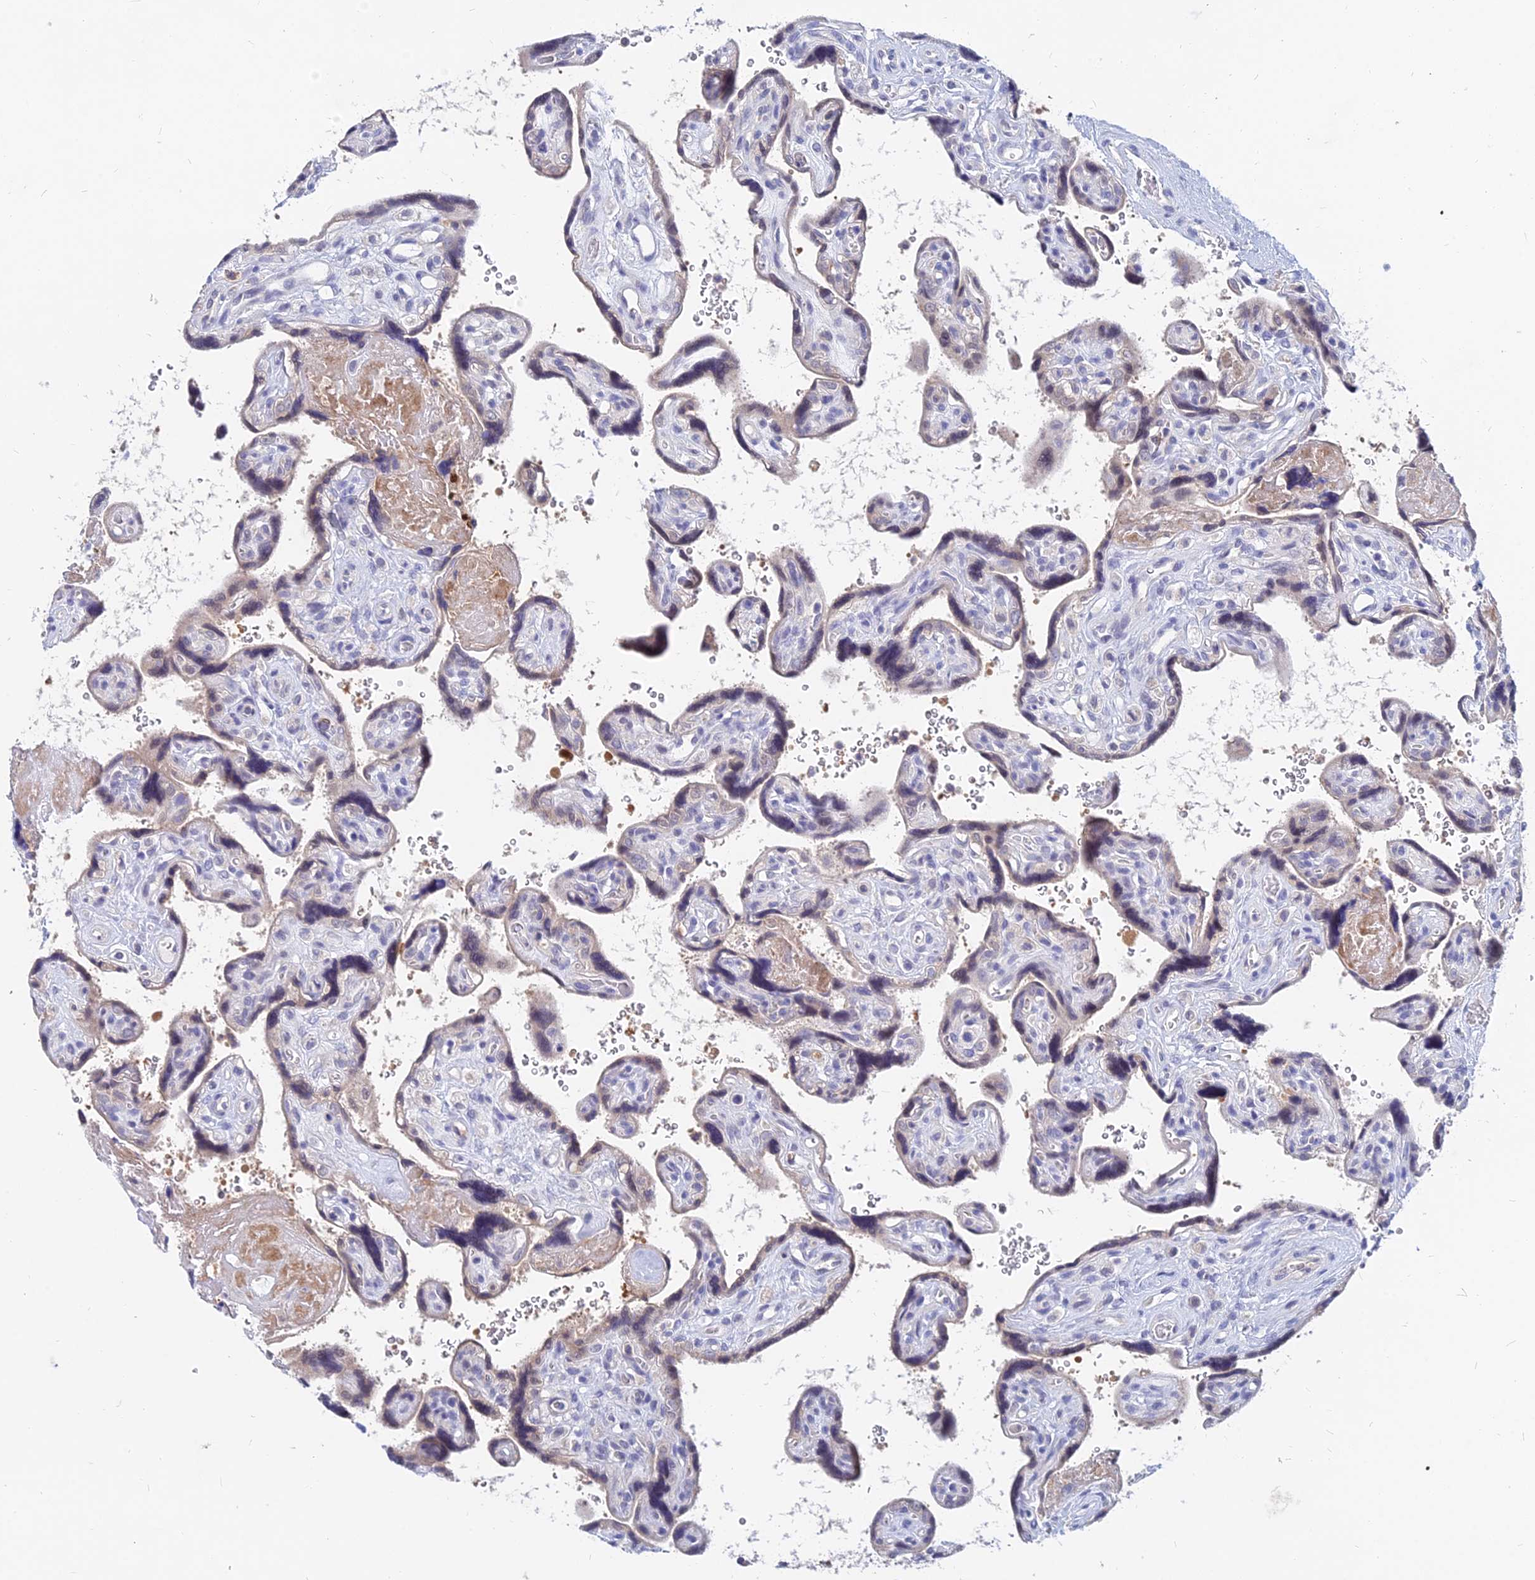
{"staining": {"intensity": "weak", "quantity": "<25%", "location": "cytoplasmic/membranous"}, "tissue": "placenta", "cell_type": "Trophoblastic cells", "image_type": "normal", "snomed": [{"axis": "morphology", "description": "Normal tissue, NOS"}, {"axis": "topography", "description": "Placenta"}], "caption": "Histopathology image shows no significant protein positivity in trophoblastic cells of normal placenta.", "gene": "B3GALT4", "patient": {"sex": "female", "age": 39}}